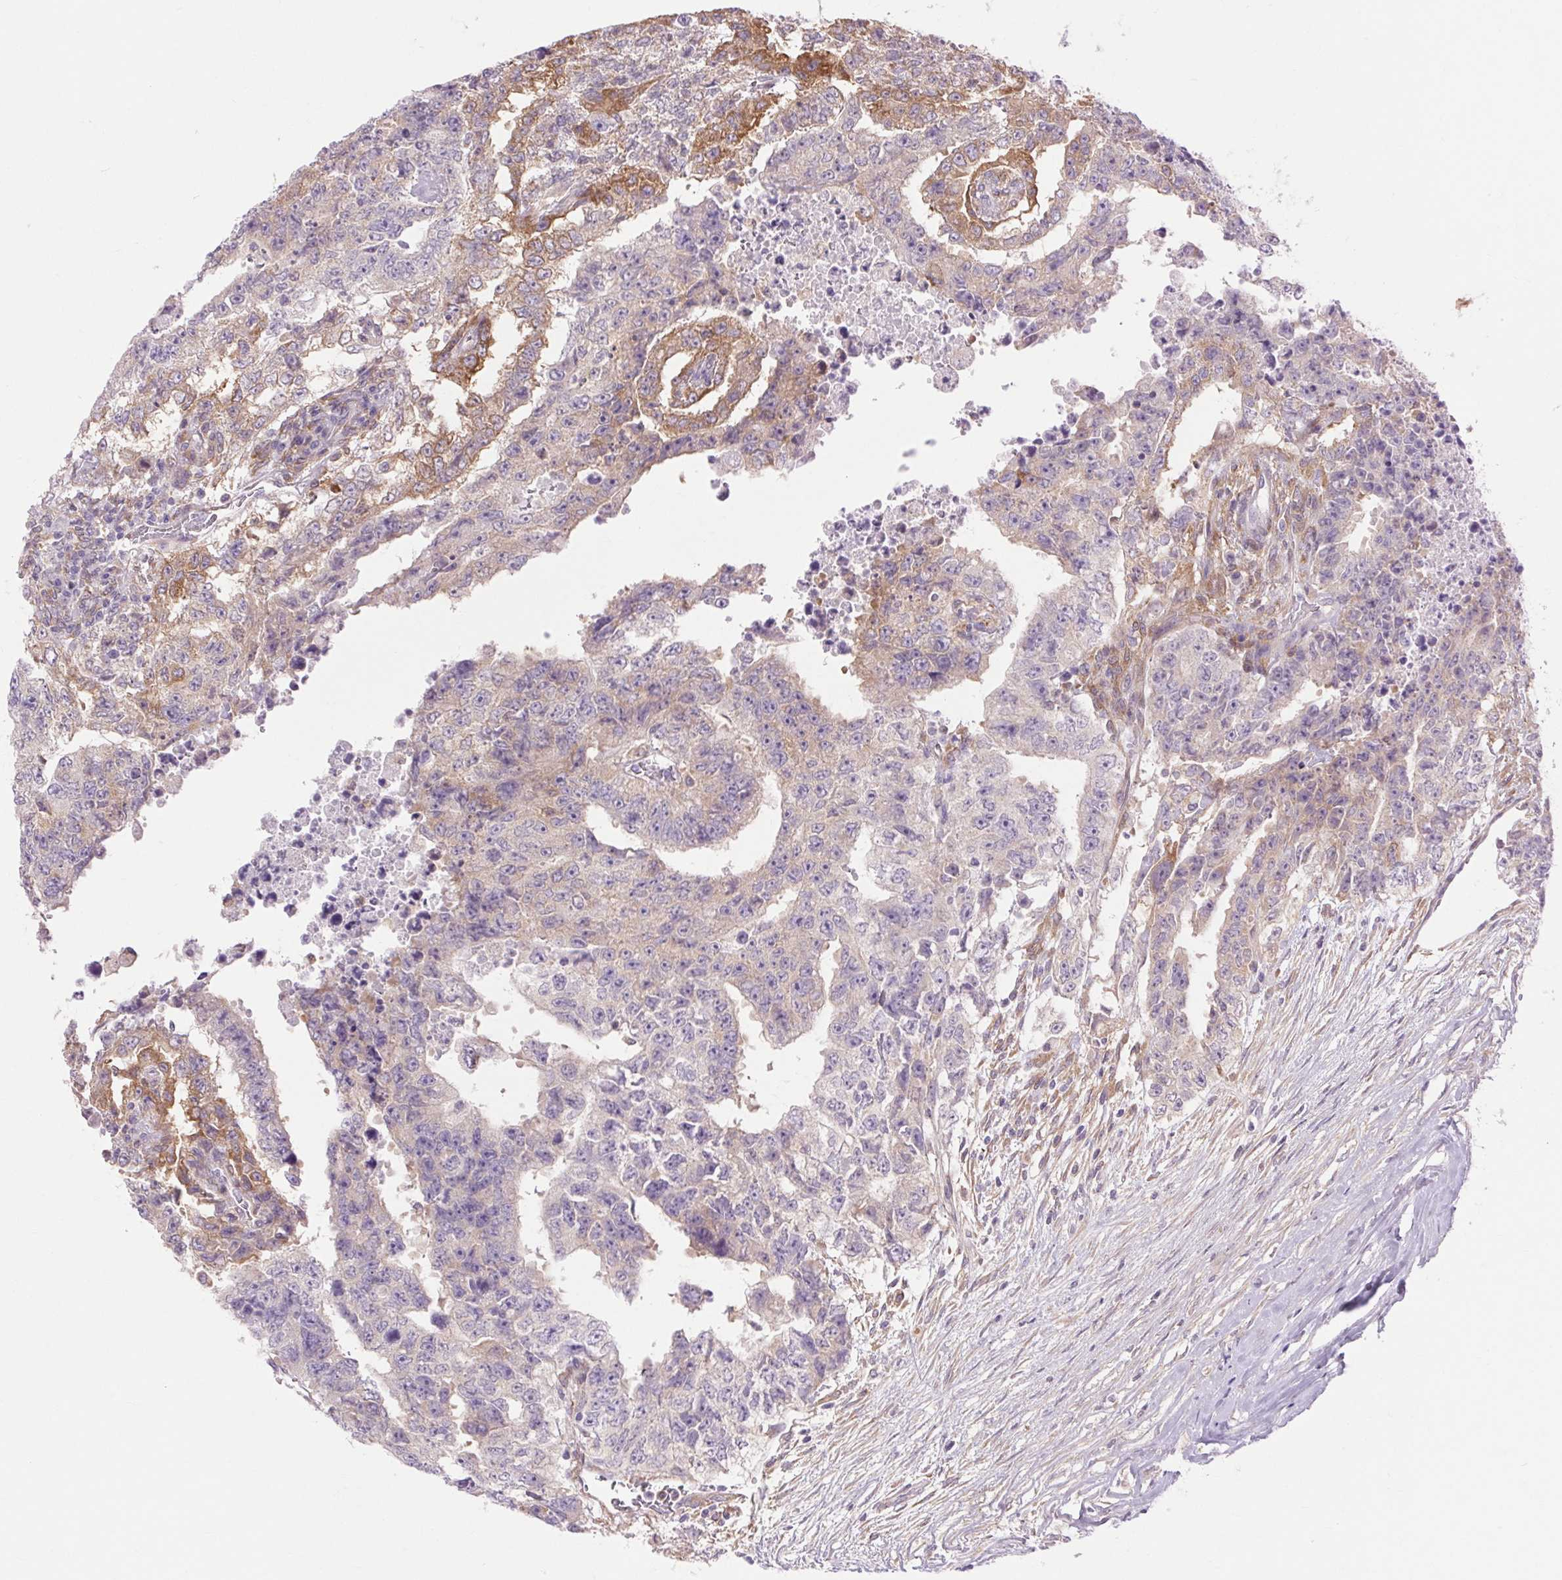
{"staining": {"intensity": "moderate", "quantity": "<25%", "location": "cytoplasmic/membranous"}, "tissue": "testis cancer", "cell_type": "Tumor cells", "image_type": "cancer", "snomed": [{"axis": "morphology", "description": "Carcinoma, Embryonal, NOS"}, {"axis": "topography", "description": "Testis"}], "caption": "IHC staining of testis cancer, which exhibits low levels of moderate cytoplasmic/membranous positivity in approximately <25% of tumor cells indicating moderate cytoplasmic/membranous protein staining. The staining was performed using DAB (brown) for protein detection and nuclei were counterstained in hematoxylin (blue).", "gene": "SOWAHC", "patient": {"sex": "male", "age": 24}}